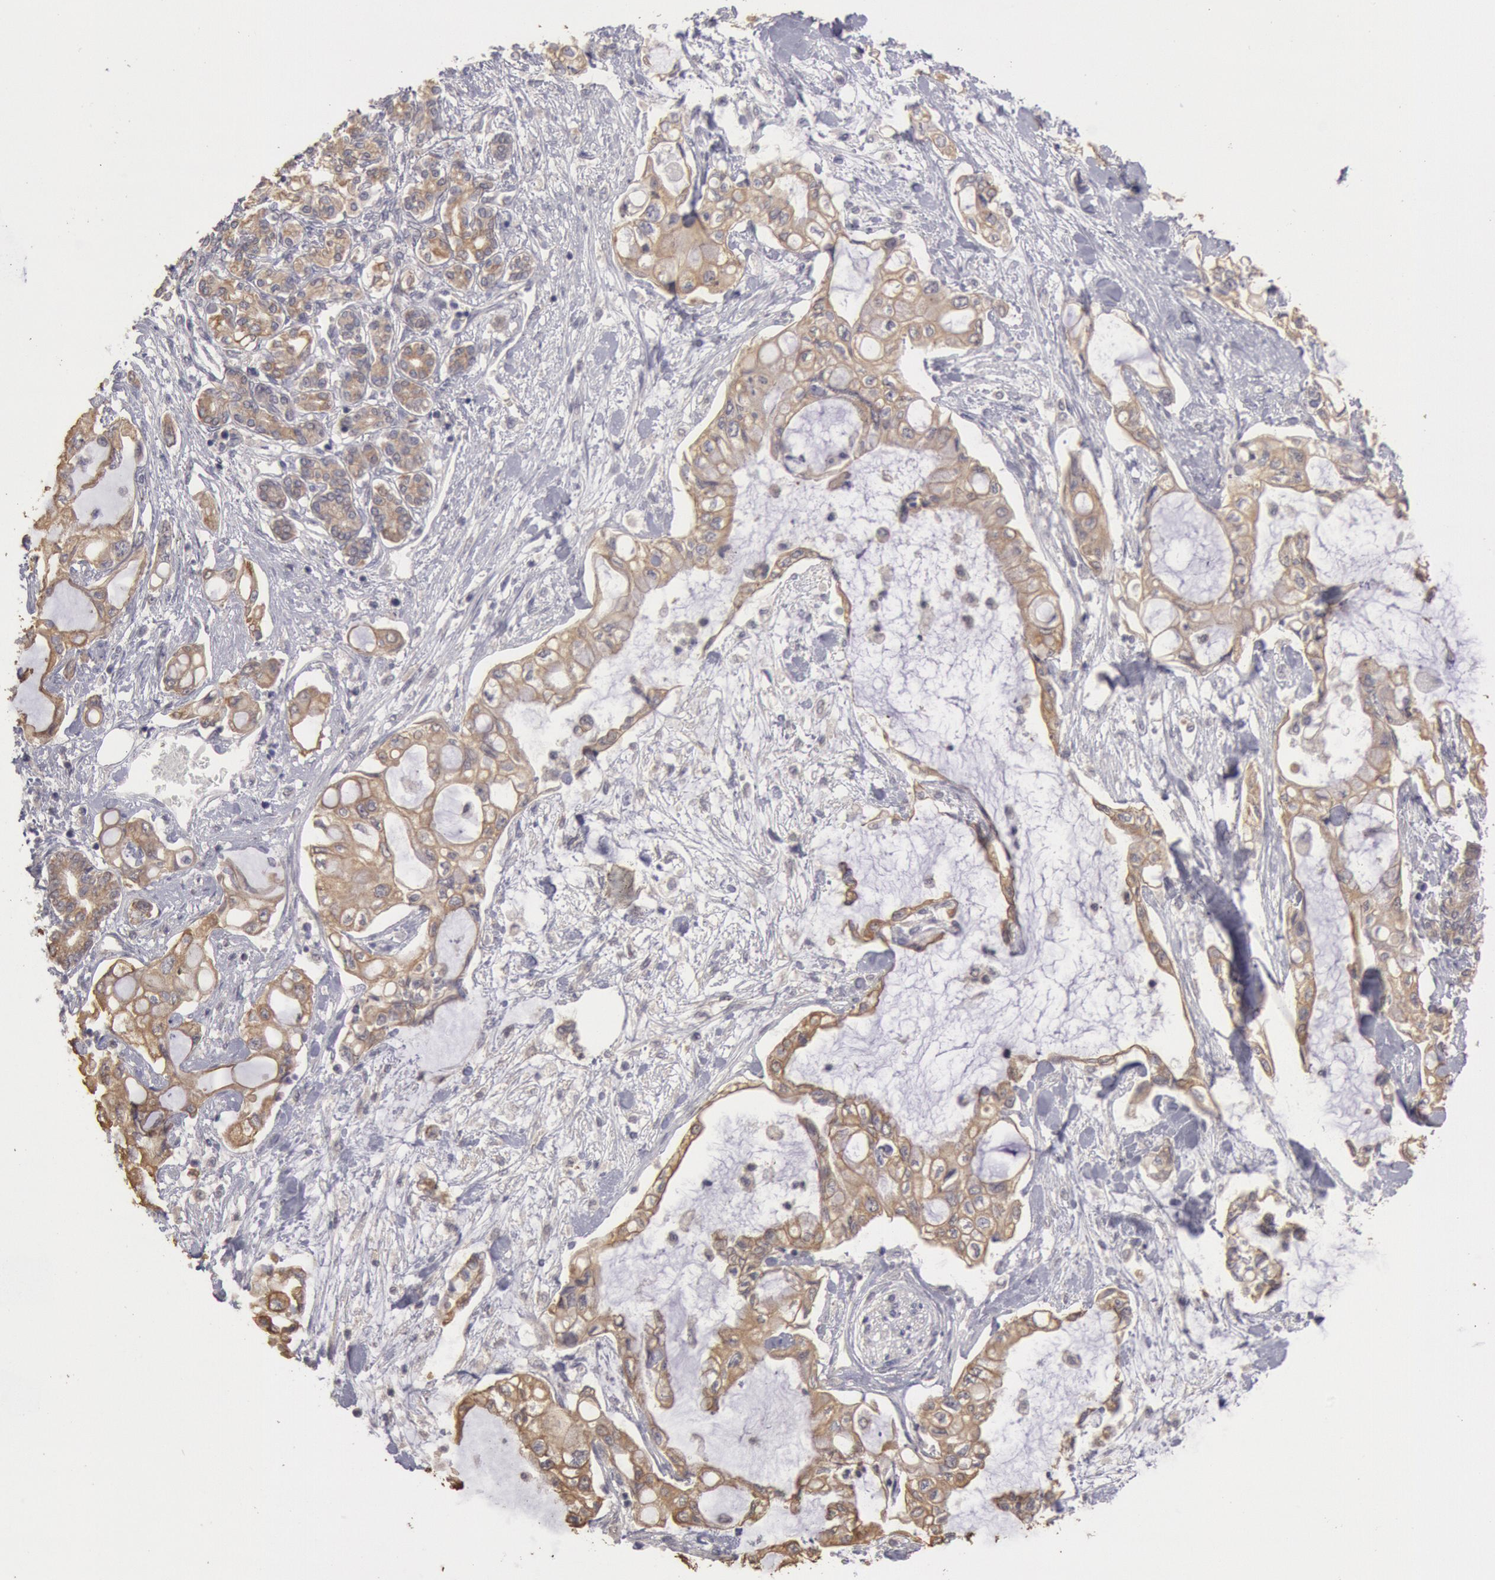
{"staining": {"intensity": "moderate", "quantity": ">75%", "location": "cytoplasmic/membranous"}, "tissue": "pancreatic cancer", "cell_type": "Tumor cells", "image_type": "cancer", "snomed": [{"axis": "morphology", "description": "Adenocarcinoma, NOS"}, {"axis": "topography", "description": "Pancreas"}], "caption": "Tumor cells show moderate cytoplasmic/membranous staining in about >75% of cells in adenocarcinoma (pancreatic). (IHC, brightfield microscopy, high magnification).", "gene": "ZFP36L1", "patient": {"sex": "female", "age": 70}}